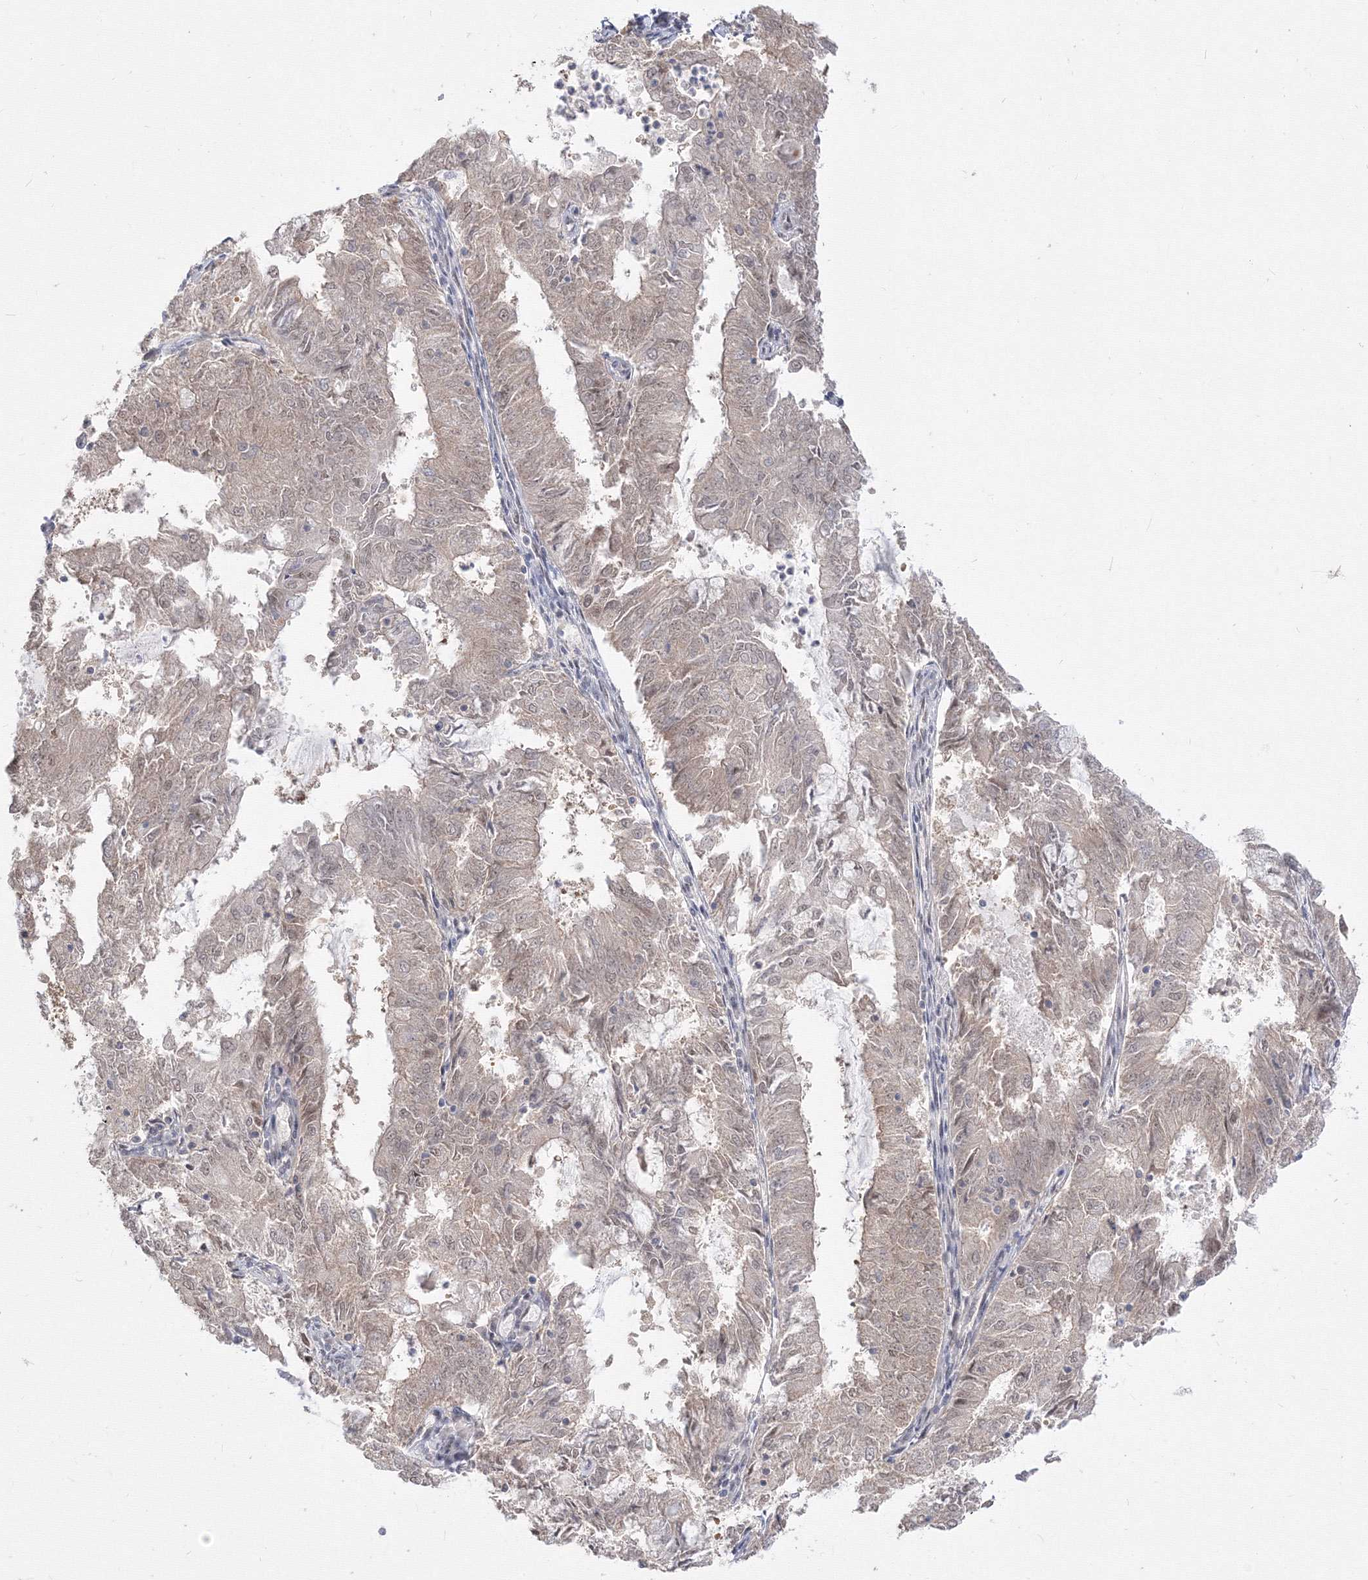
{"staining": {"intensity": "weak", "quantity": "25%-75%", "location": "cytoplasmic/membranous,nuclear"}, "tissue": "endometrial cancer", "cell_type": "Tumor cells", "image_type": "cancer", "snomed": [{"axis": "morphology", "description": "Adenocarcinoma, NOS"}, {"axis": "topography", "description": "Endometrium"}], "caption": "A high-resolution micrograph shows immunohistochemistry staining of endometrial cancer, which shows weak cytoplasmic/membranous and nuclear staining in approximately 25%-75% of tumor cells.", "gene": "COPS4", "patient": {"sex": "female", "age": 57}}